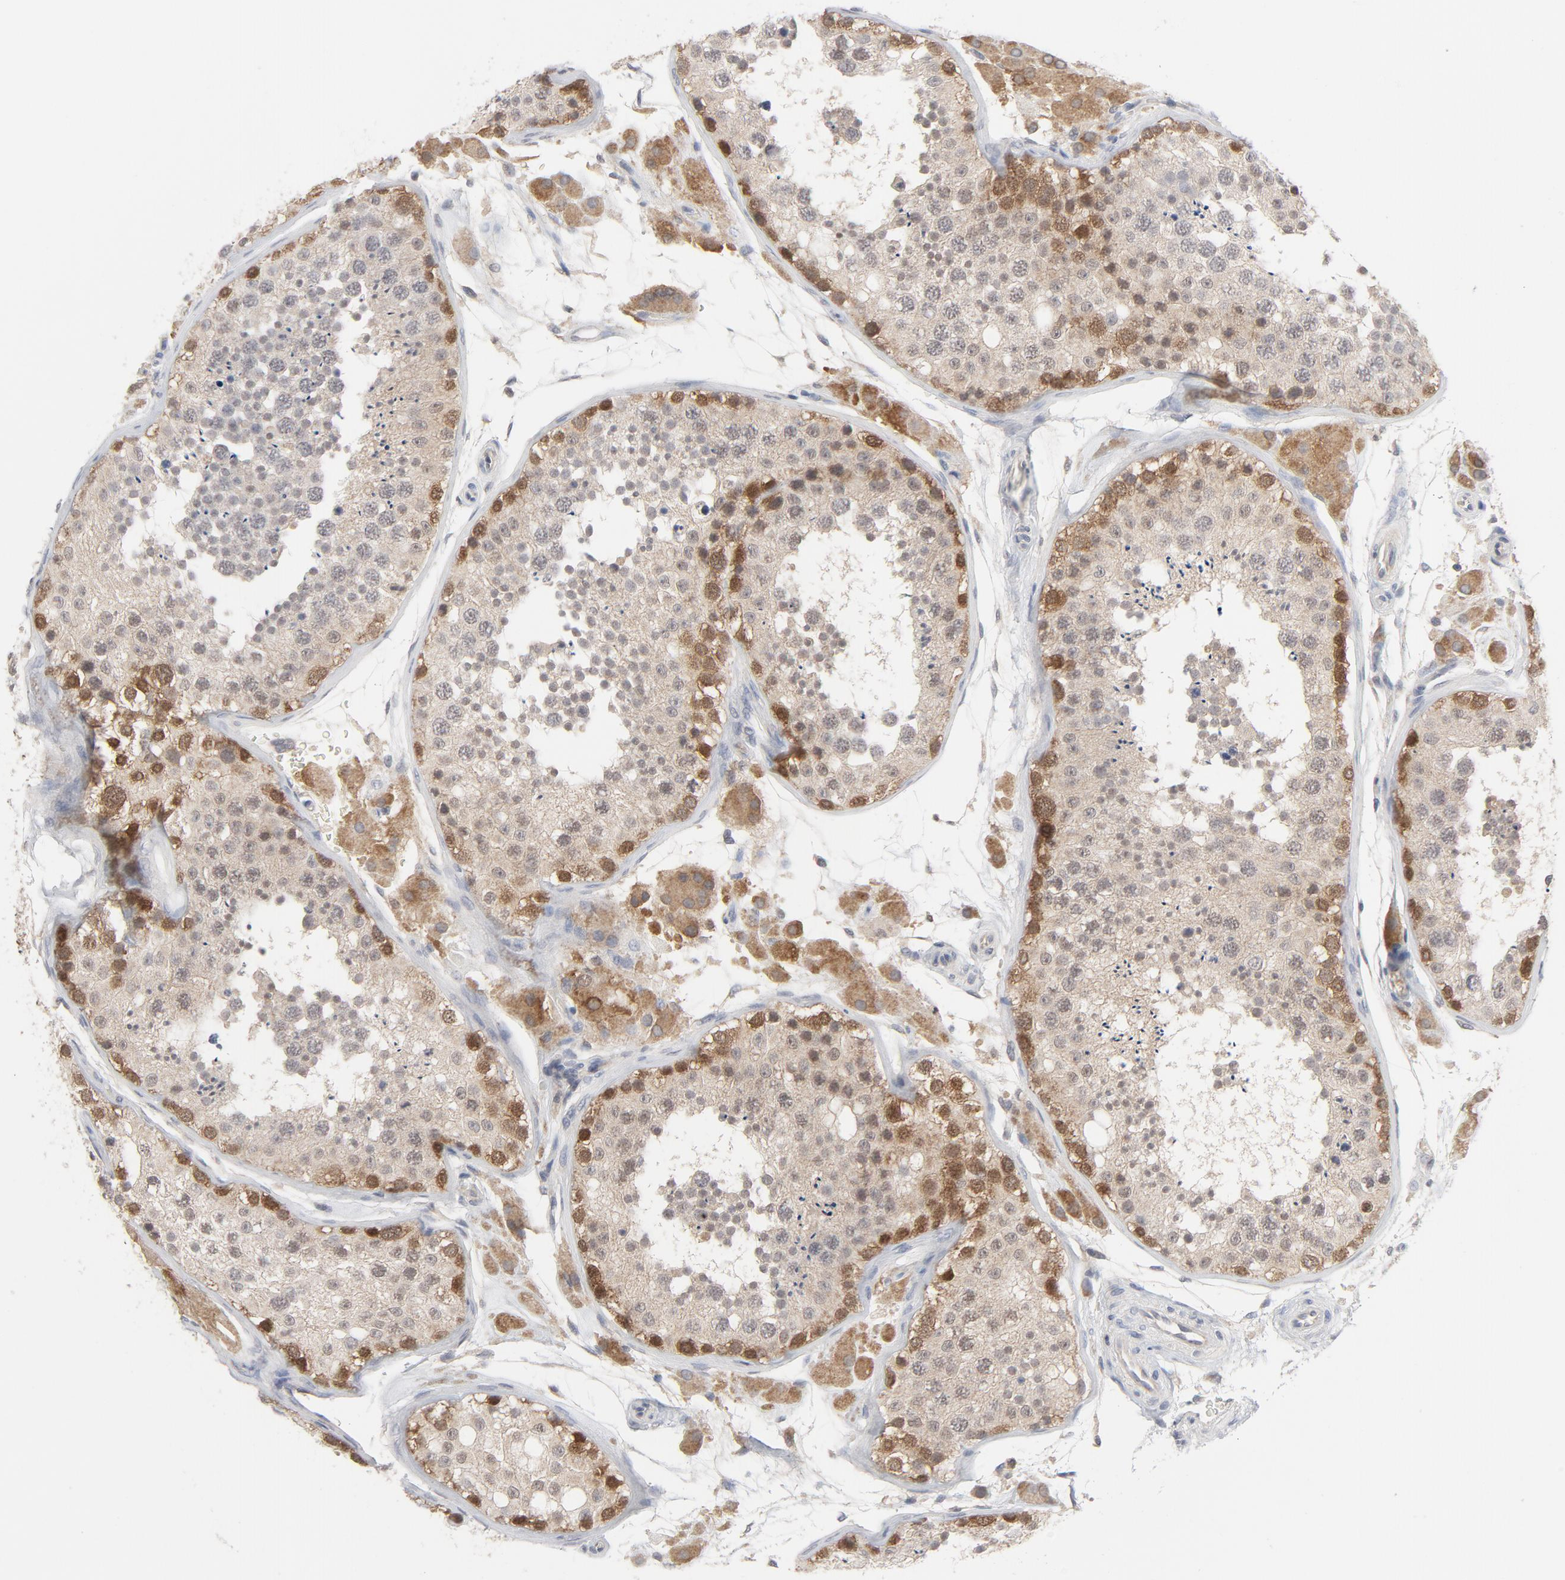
{"staining": {"intensity": "moderate", "quantity": "25%-75%", "location": "cytoplasmic/membranous,nuclear"}, "tissue": "testis", "cell_type": "Cells in seminiferous ducts", "image_type": "normal", "snomed": [{"axis": "morphology", "description": "Normal tissue, NOS"}, {"axis": "topography", "description": "Testis"}], "caption": "Immunohistochemical staining of normal human testis displays moderate cytoplasmic/membranous,nuclear protein expression in approximately 25%-75% of cells in seminiferous ducts. Ihc stains the protein of interest in brown and the nuclei are stained blue.", "gene": "PRDX1", "patient": {"sex": "male", "age": 26}}